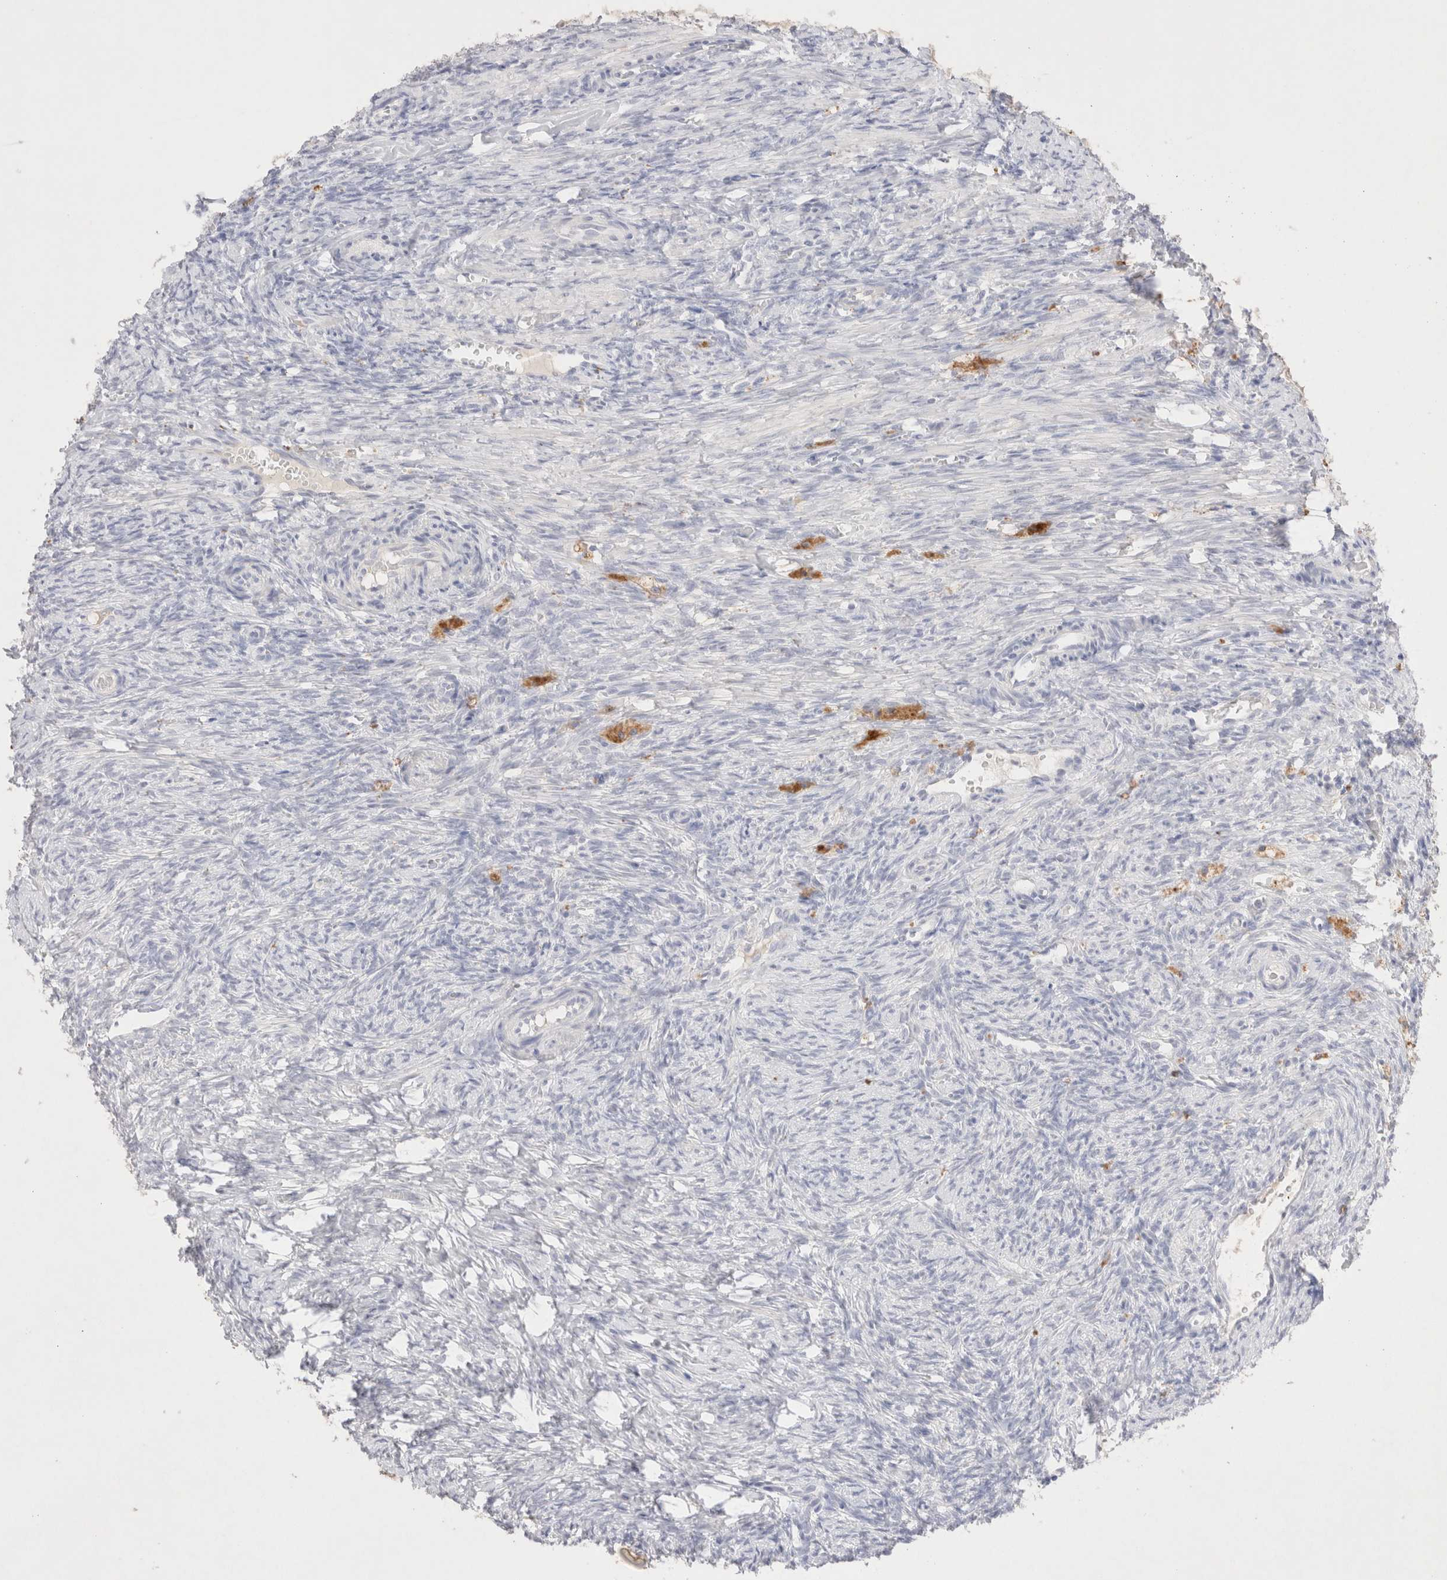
{"staining": {"intensity": "negative", "quantity": "none", "location": "none"}, "tissue": "ovary", "cell_type": "Ovarian stroma cells", "image_type": "normal", "snomed": [{"axis": "morphology", "description": "Normal tissue, NOS"}, {"axis": "topography", "description": "Ovary"}], "caption": "Immunohistochemistry histopathology image of benign human ovary stained for a protein (brown), which exhibits no positivity in ovarian stroma cells. (DAB (3,3'-diaminobenzidine) immunohistochemistry (IHC), high magnification).", "gene": "EPCAM", "patient": {"sex": "female", "age": 41}}